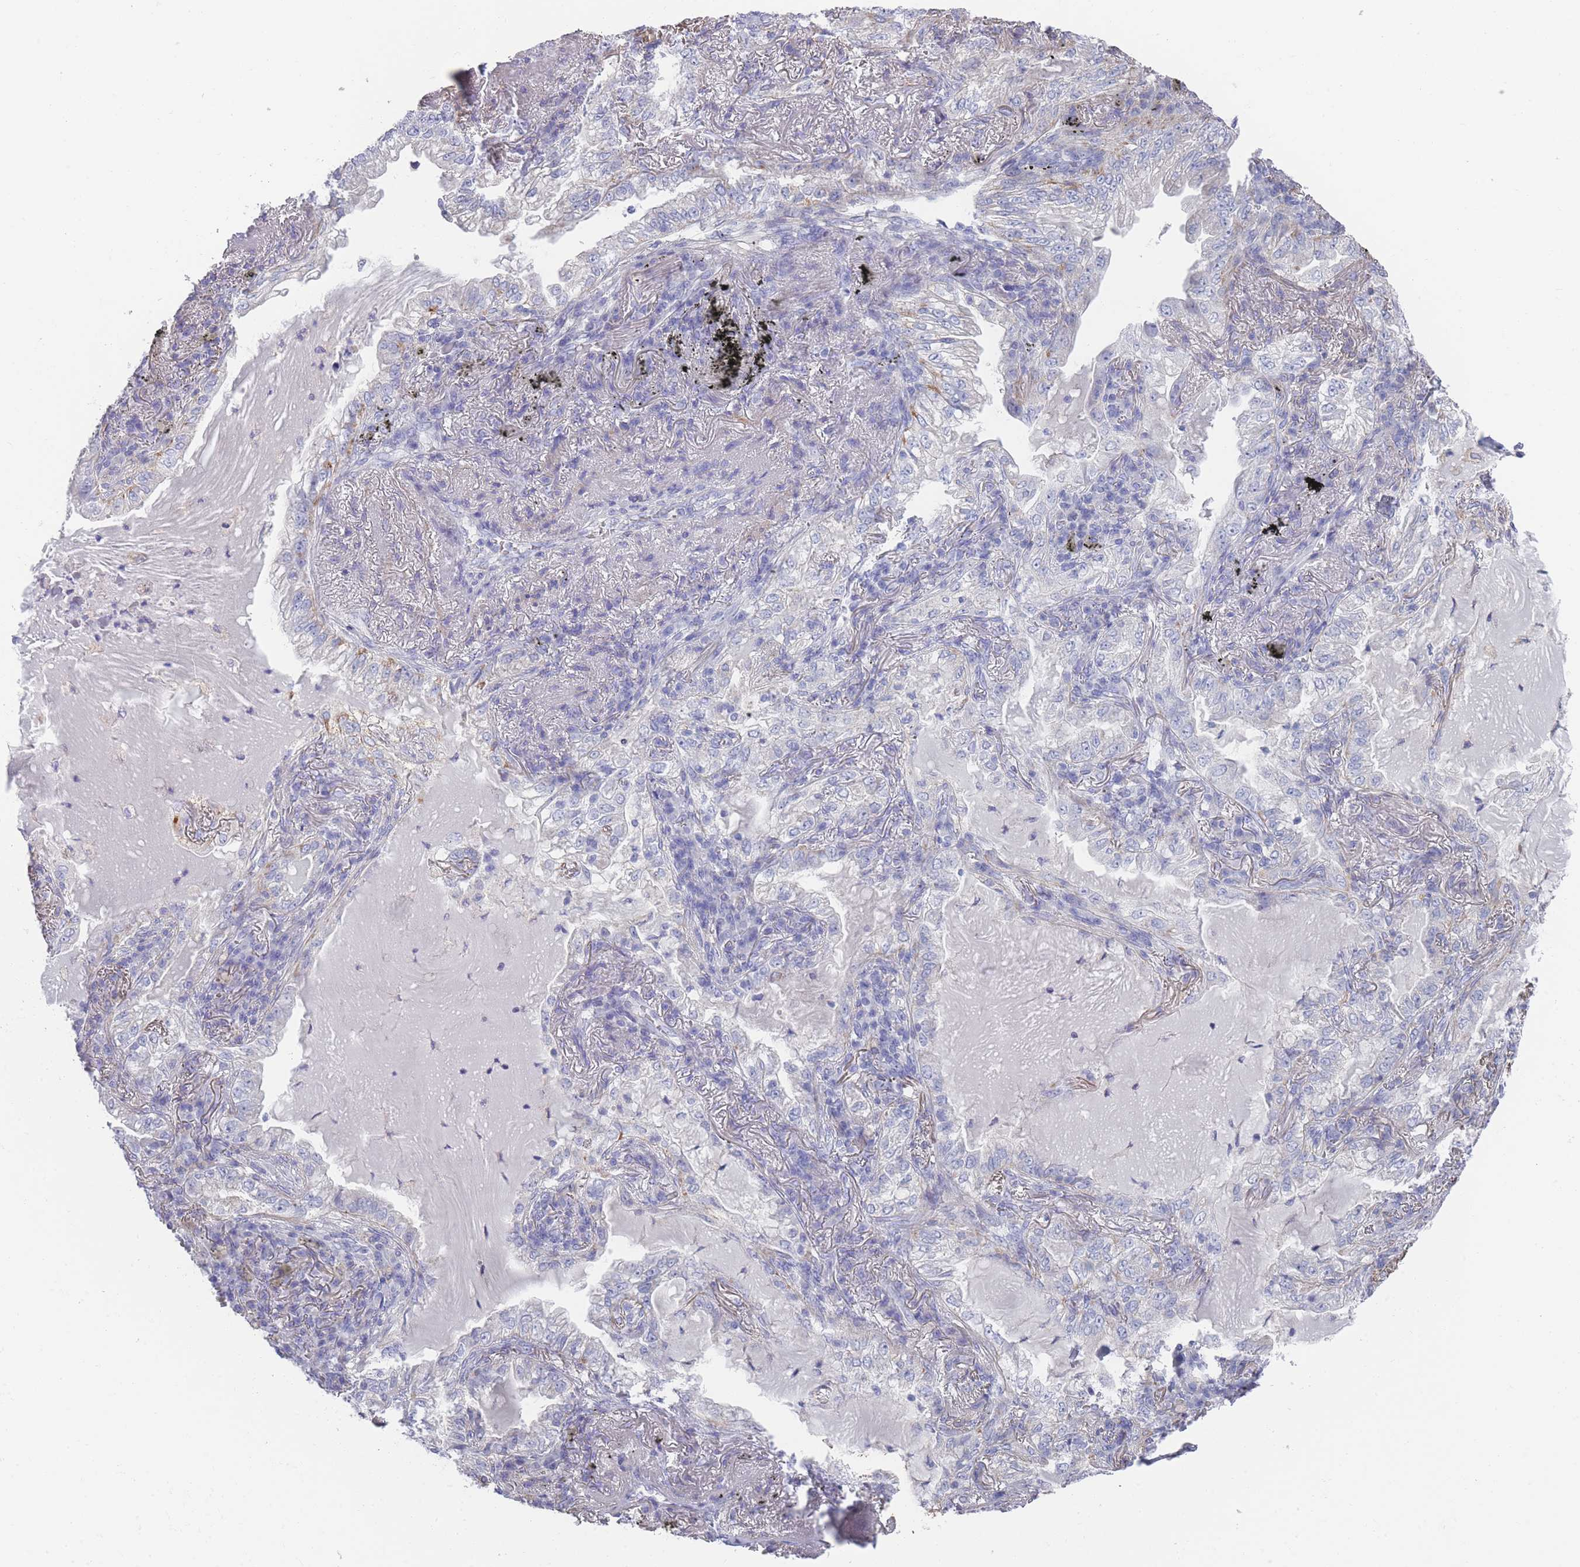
{"staining": {"intensity": "negative", "quantity": "none", "location": "none"}, "tissue": "lung cancer", "cell_type": "Tumor cells", "image_type": "cancer", "snomed": [{"axis": "morphology", "description": "Adenocarcinoma, NOS"}, {"axis": "topography", "description": "Lung"}], "caption": "This is an immunohistochemistry (IHC) micrograph of human lung cancer. There is no staining in tumor cells.", "gene": "SCCPDH", "patient": {"sex": "female", "age": 73}}